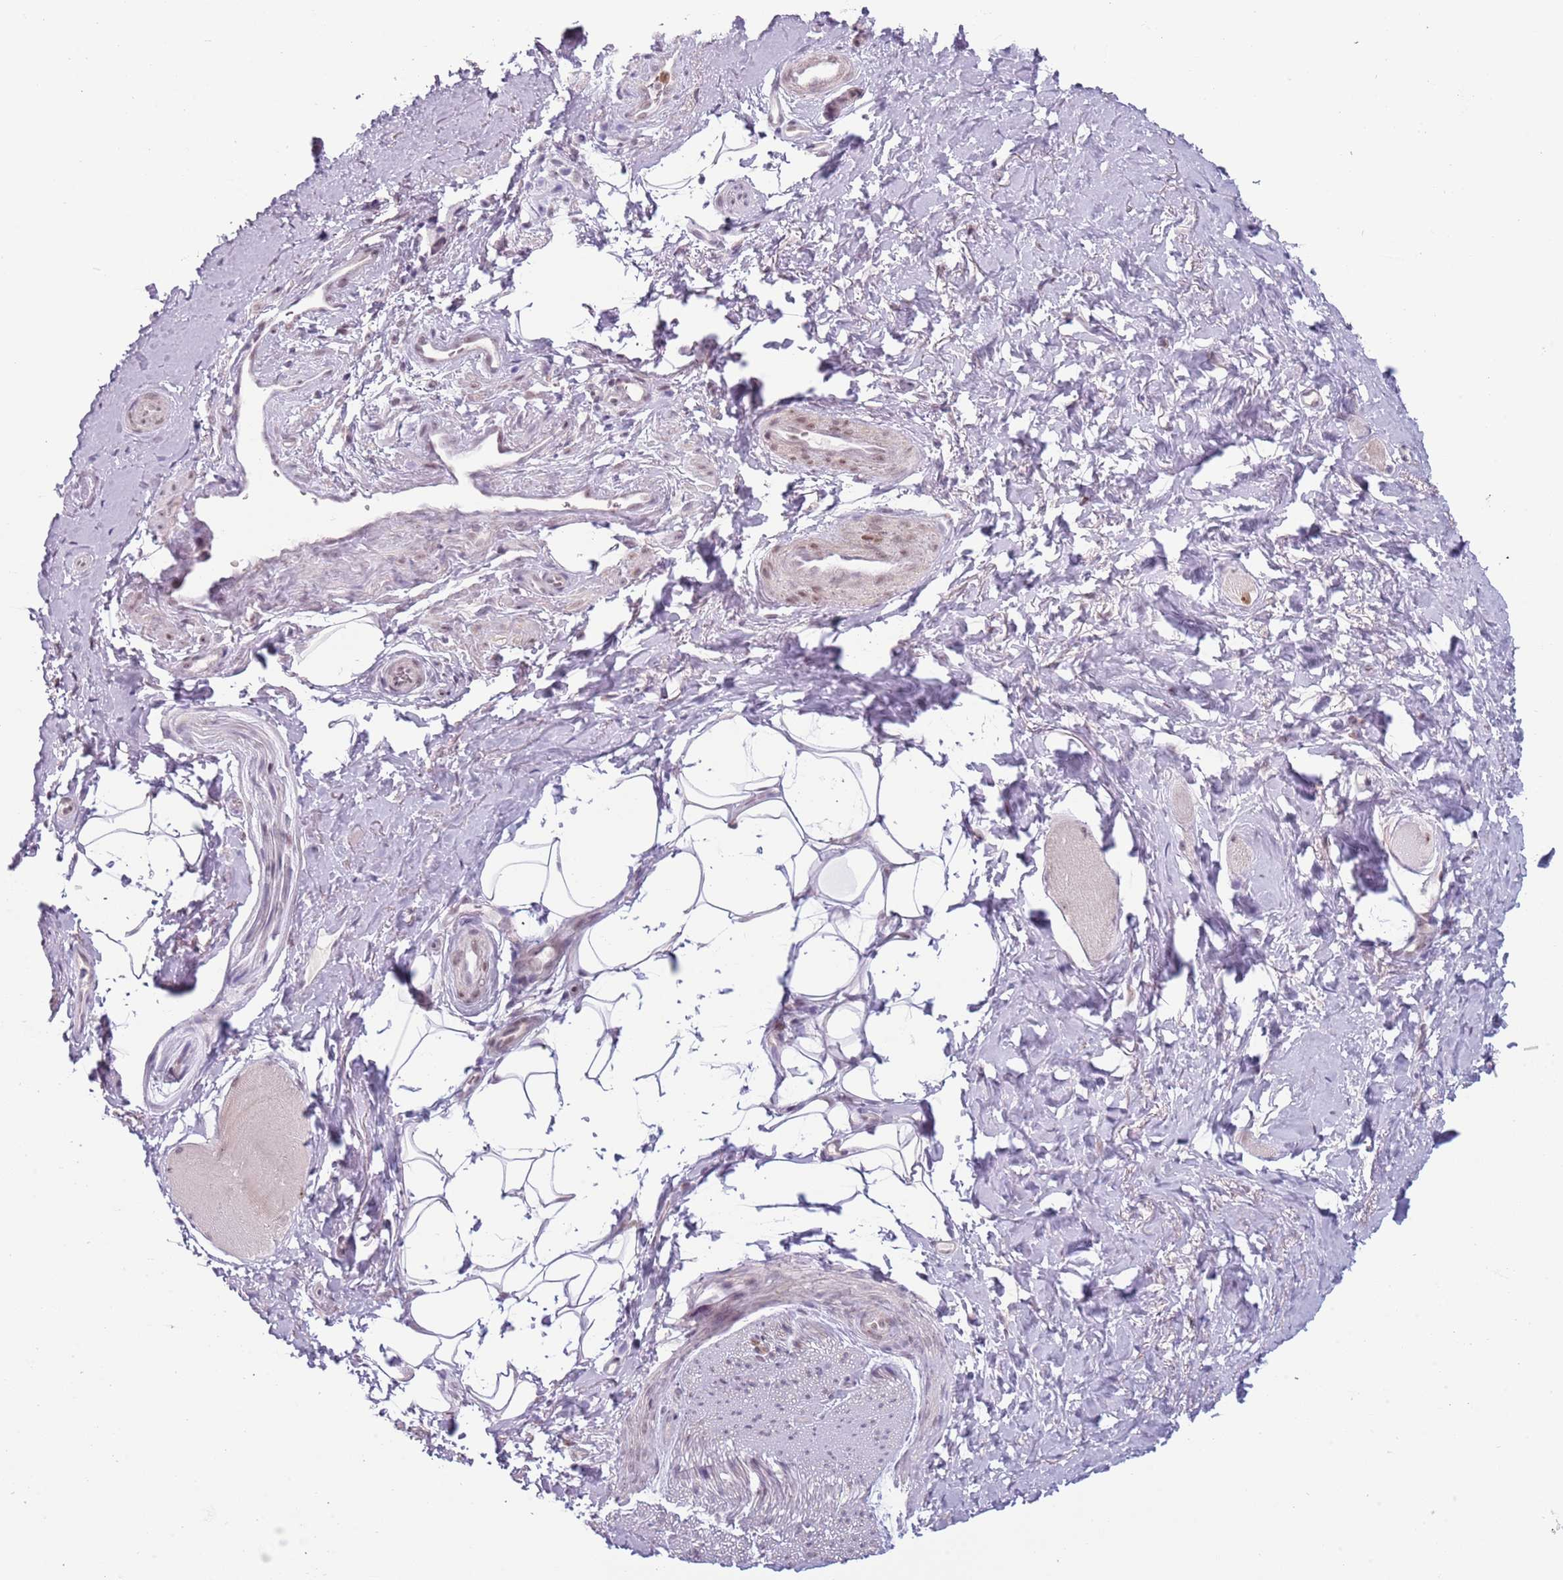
{"staining": {"intensity": "negative", "quantity": "none", "location": "none"}, "tissue": "smooth muscle", "cell_type": "Smooth muscle cells", "image_type": "normal", "snomed": [{"axis": "morphology", "description": "Normal tissue, NOS"}, {"axis": "topography", "description": "Smooth muscle"}, {"axis": "topography", "description": "Peripheral nerve tissue"}], "caption": "Smooth muscle cells are negative for brown protein staining in benign smooth muscle. The staining was performed using DAB (3,3'-diaminobenzidine) to visualize the protein expression in brown, while the nuclei were stained in blue with hematoxylin (Magnification: 20x).", "gene": "REXO4", "patient": {"sex": "male", "age": 69}}